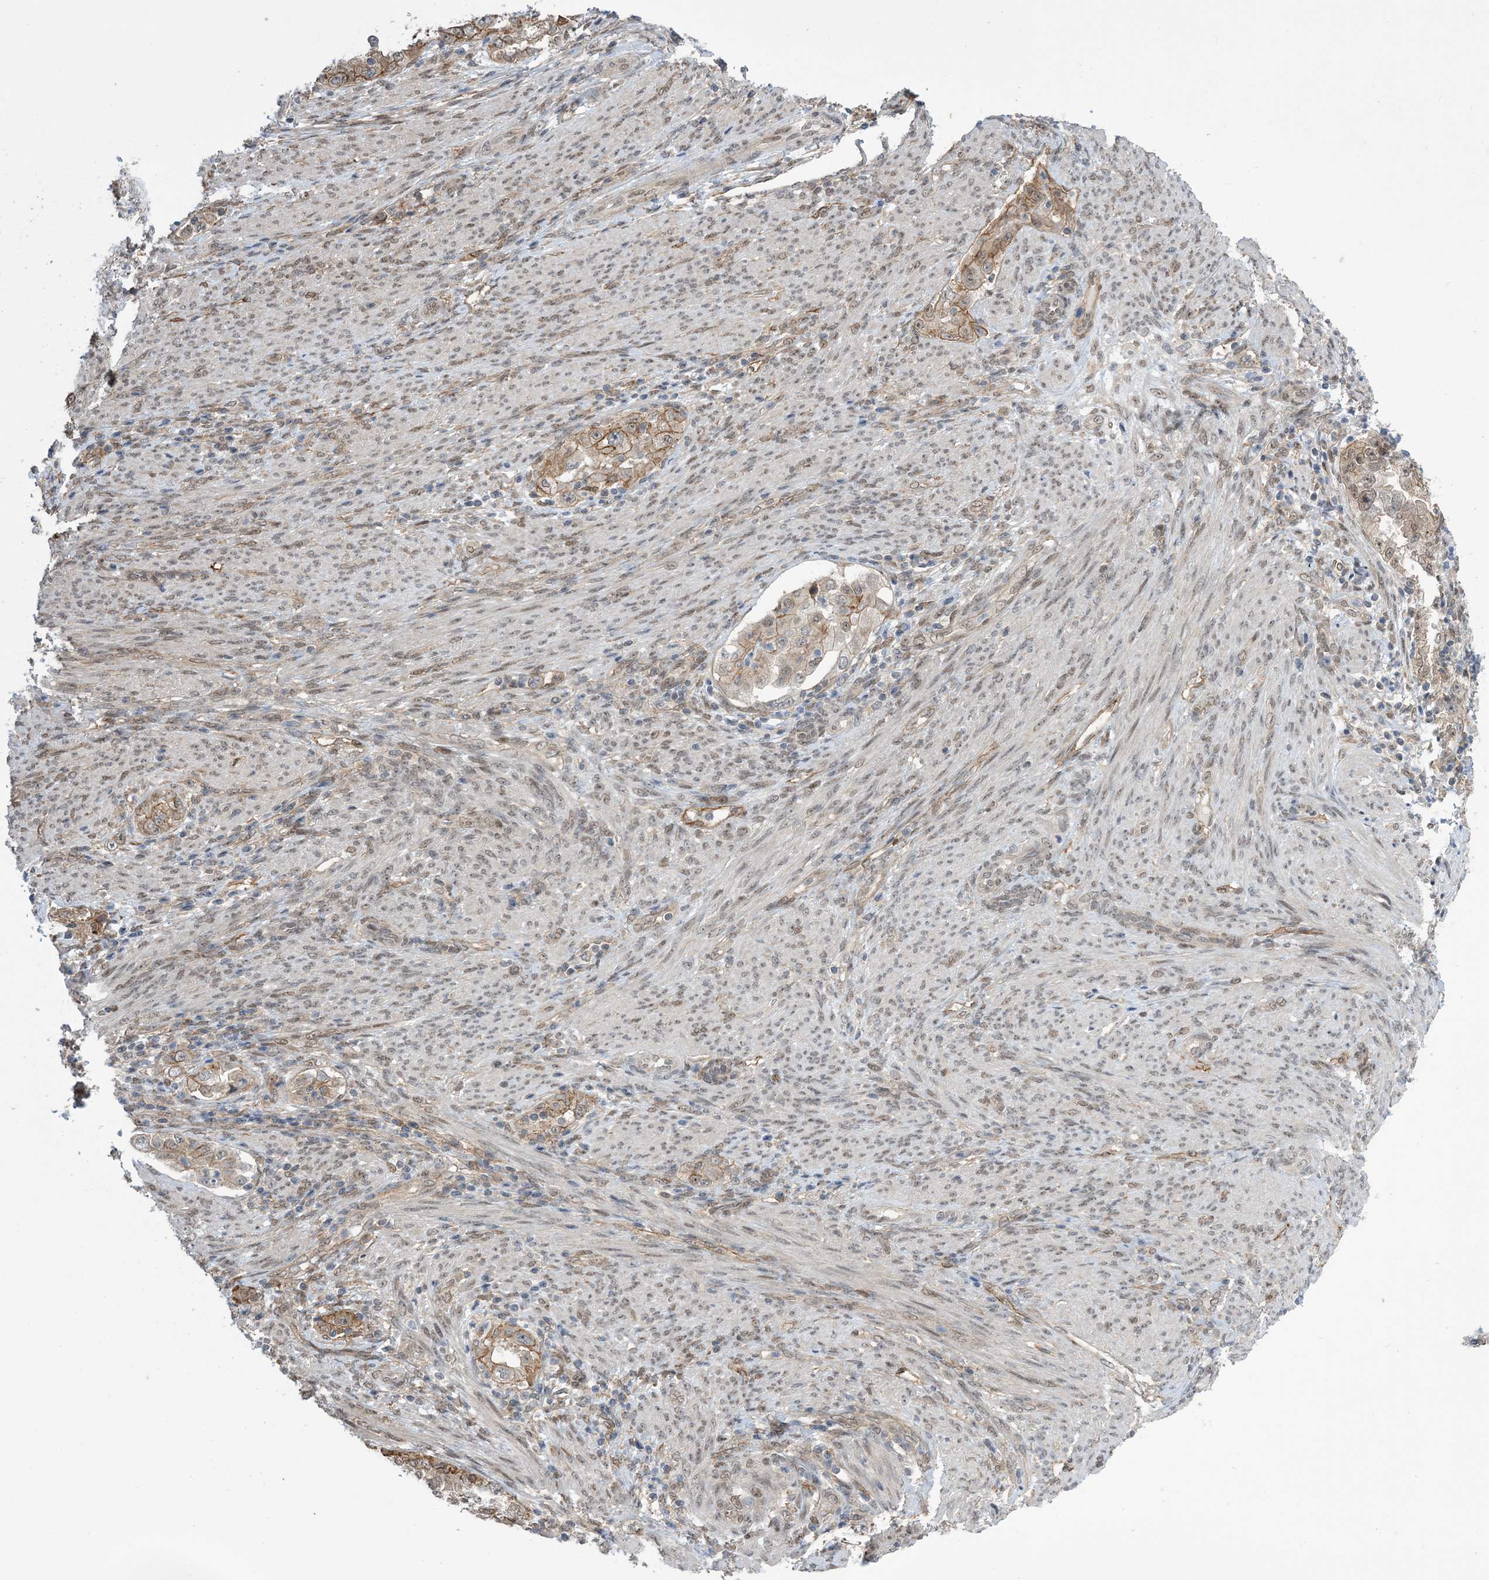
{"staining": {"intensity": "moderate", "quantity": "25%-75%", "location": "cytoplasmic/membranous"}, "tissue": "endometrial cancer", "cell_type": "Tumor cells", "image_type": "cancer", "snomed": [{"axis": "morphology", "description": "Adenocarcinoma, NOS"}, {"axis": "topography", "description": "Endometrium"}], "caption": "IHC of human adenocarcinoma (endometrial) displays medium levels of moderate cytoplasmic/membranous positivity in about 25%-75% of tumor cells. (brown staining indicates protein expression, while blue staining denotes nuclei).", "gene": "ZNF8", "patient": {"sex": "female", "age": 85}}